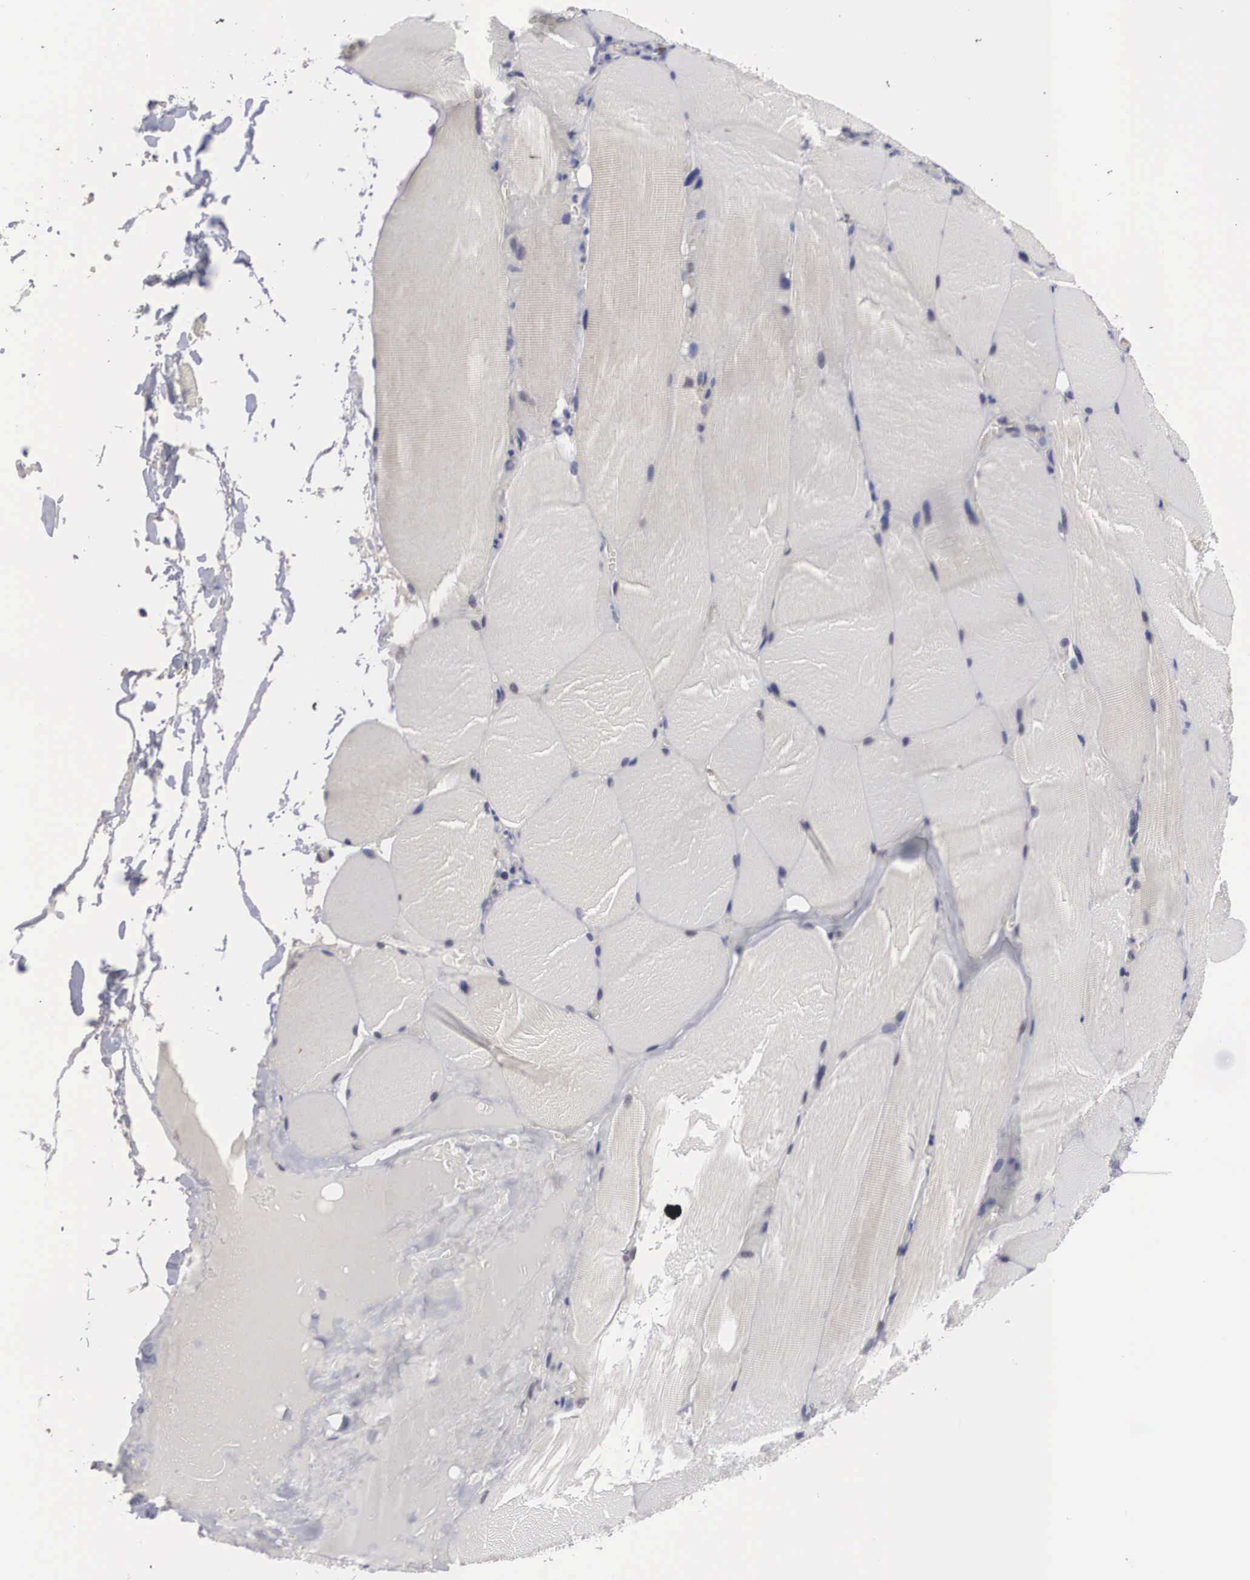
{"staining": {"intensity": "negative", "quantity": "none", "location": "none"}, "tissue": "skeletal muscle", "cell_type": "Myocytes", "image_type": "normal", "snomed": [{"axis": "morphology", "description": "Normal tissue, NOS"}, {"axis": "topography", "description": "Skeletal muscle"}], "caption": "An image of skeletal muscle stained for a protein demonstrates no brown staining in myocytes.", "gene": "OTX2", "patient": {"sex": "male", "age": 71}}